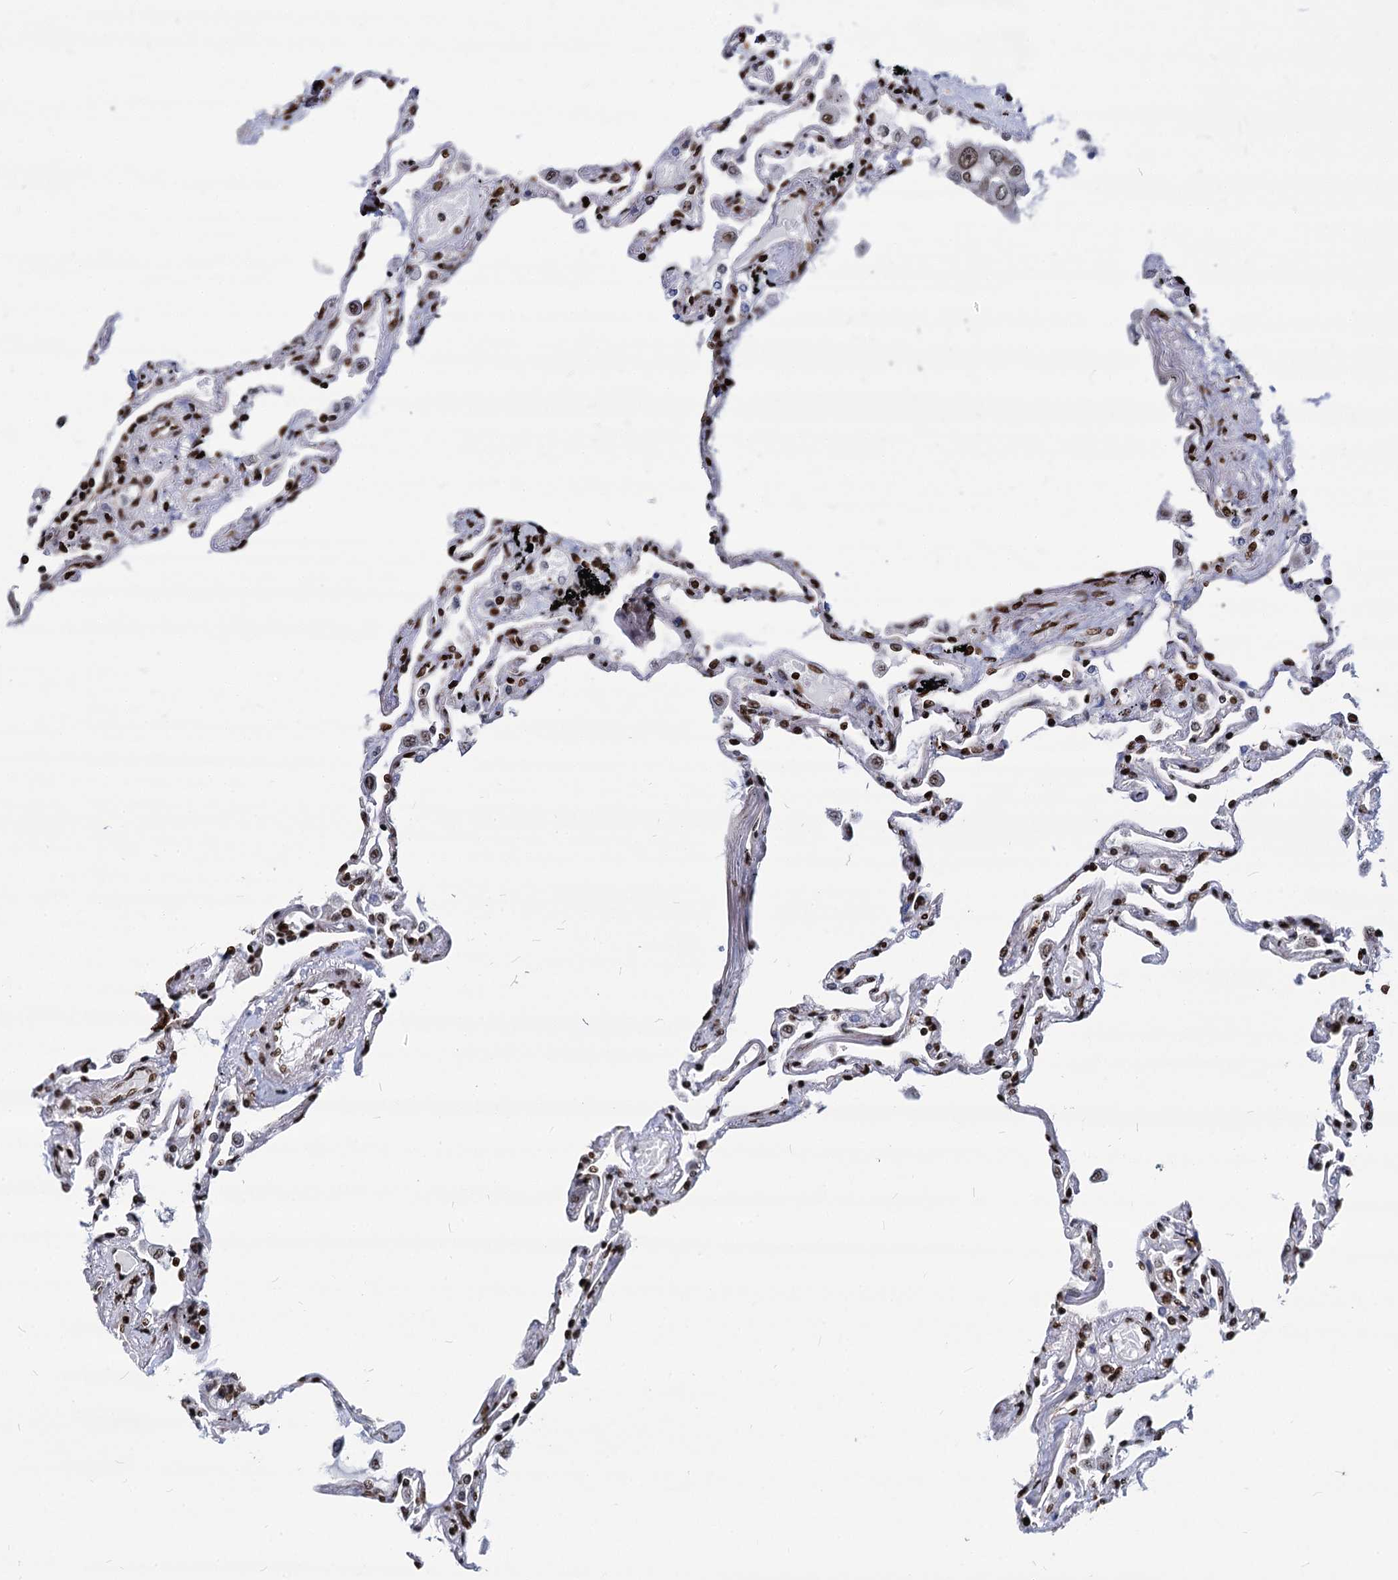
{"staining": {"intensity": "strong", "quantity": ">75%", "location": "nuclear"}, "tissue": "lung", "cell_type": "Alveolar cells", "image_type": "normal", "snomed": [{"axis": "morphology", "description": "Normal tissue, NOS"}, {"axis": "topography", "description": "Lung"}], "caption": "The photomicrograph shows a brown stain indicating the presence of a protein in the nuclear of alveolar cells in lung.", "gene": "MECP2", "patient": {"sex": "female", "age": 67}}